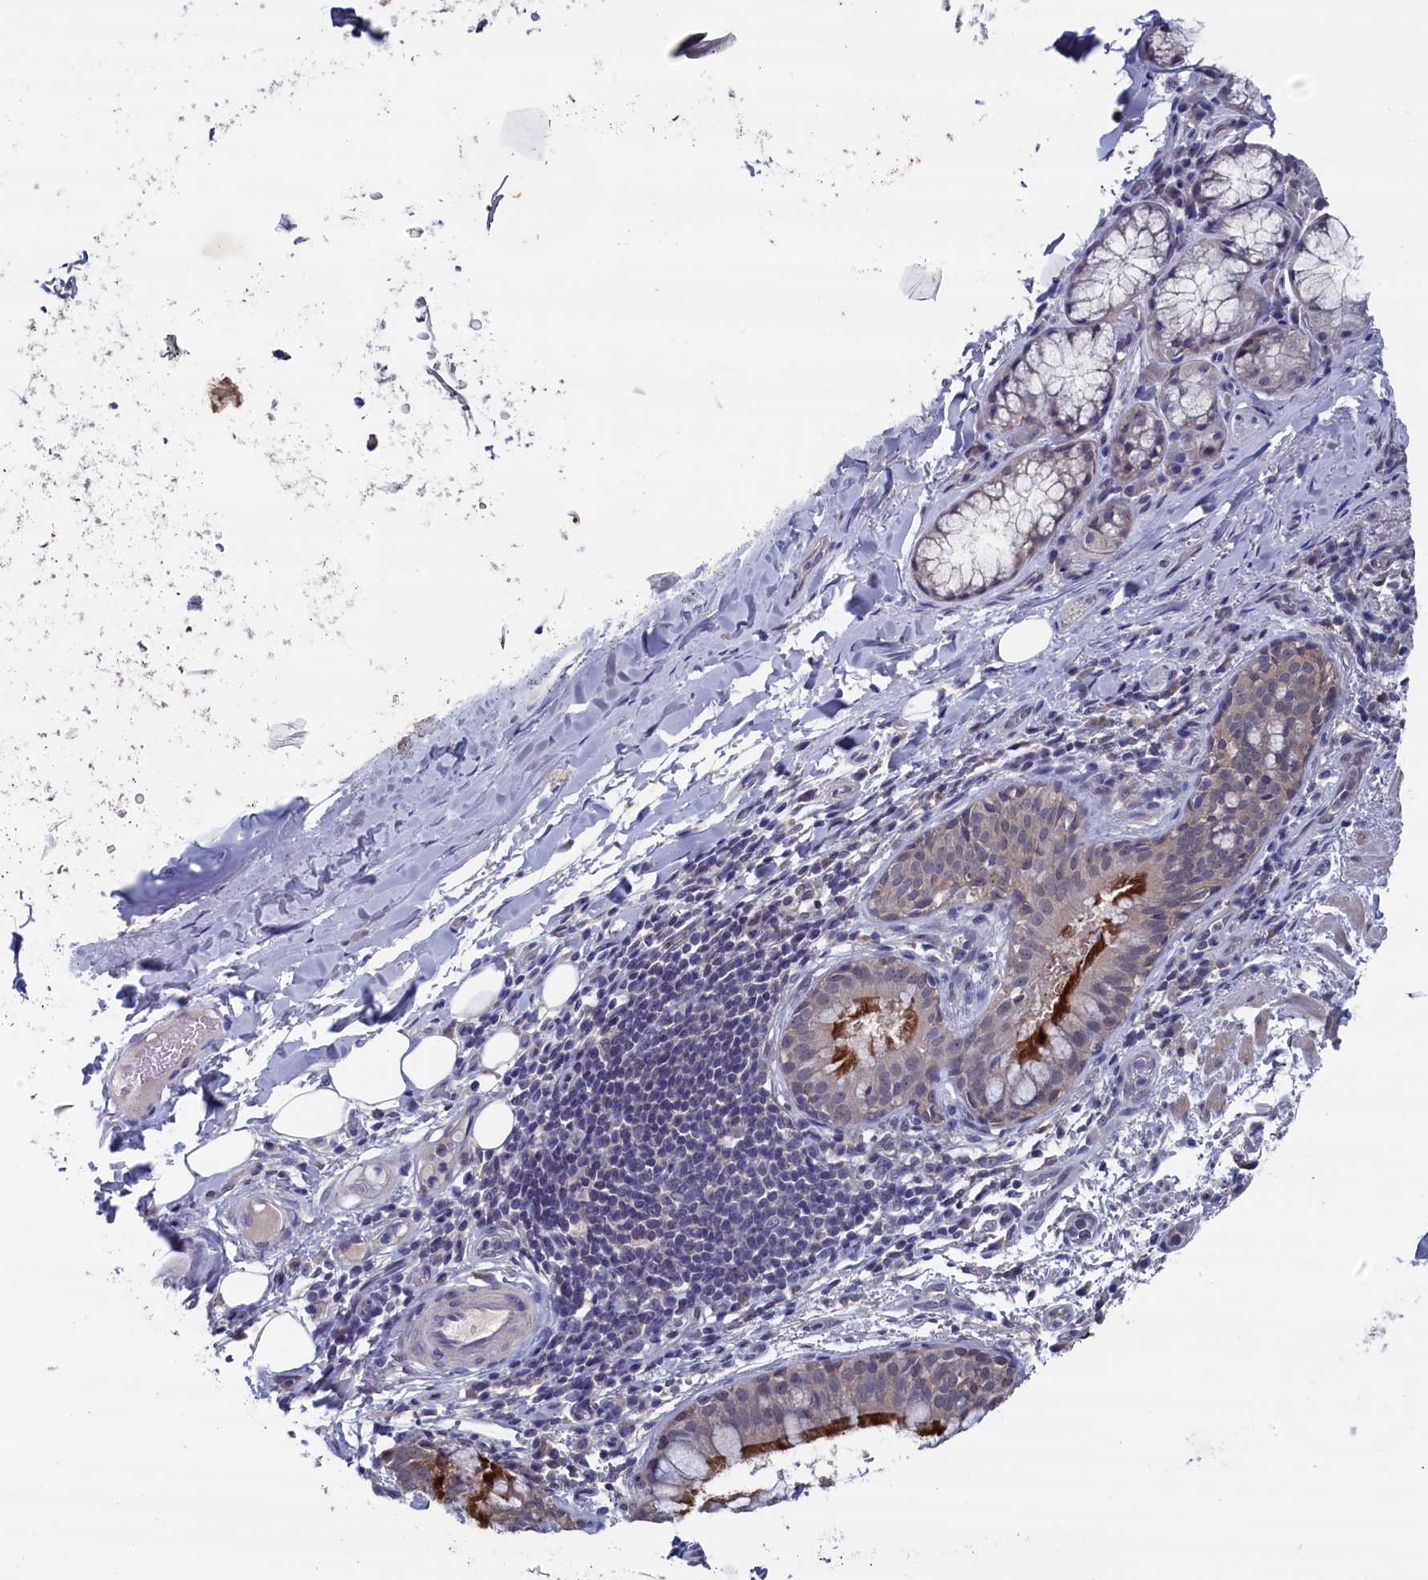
{"staining": {"intensity": "strong", "quantity": ">75%", "location": "cytoplasmic/membranous"}, "tissue": "bronchus", "cell_type": "Respiratory epithelial cells", "image_type": "normal", "snomed": [{"axis": "morphology", "description": "Normal tissue, NOS"}, {"axis": "topography", "description": "Lymph node"}, {"axis": "topography", "description": "Cartilage tissue"}, {"axis": "topography", "description": "Bronchus"}], "caption": "This is a histology image of IHC staining of benign bronchus, which shows strong expression in the cytoplasmic/membranous of respiratory epithelial cells.", "gene": "SPATA13", "patient": {"sex": "male", "age": 63}}